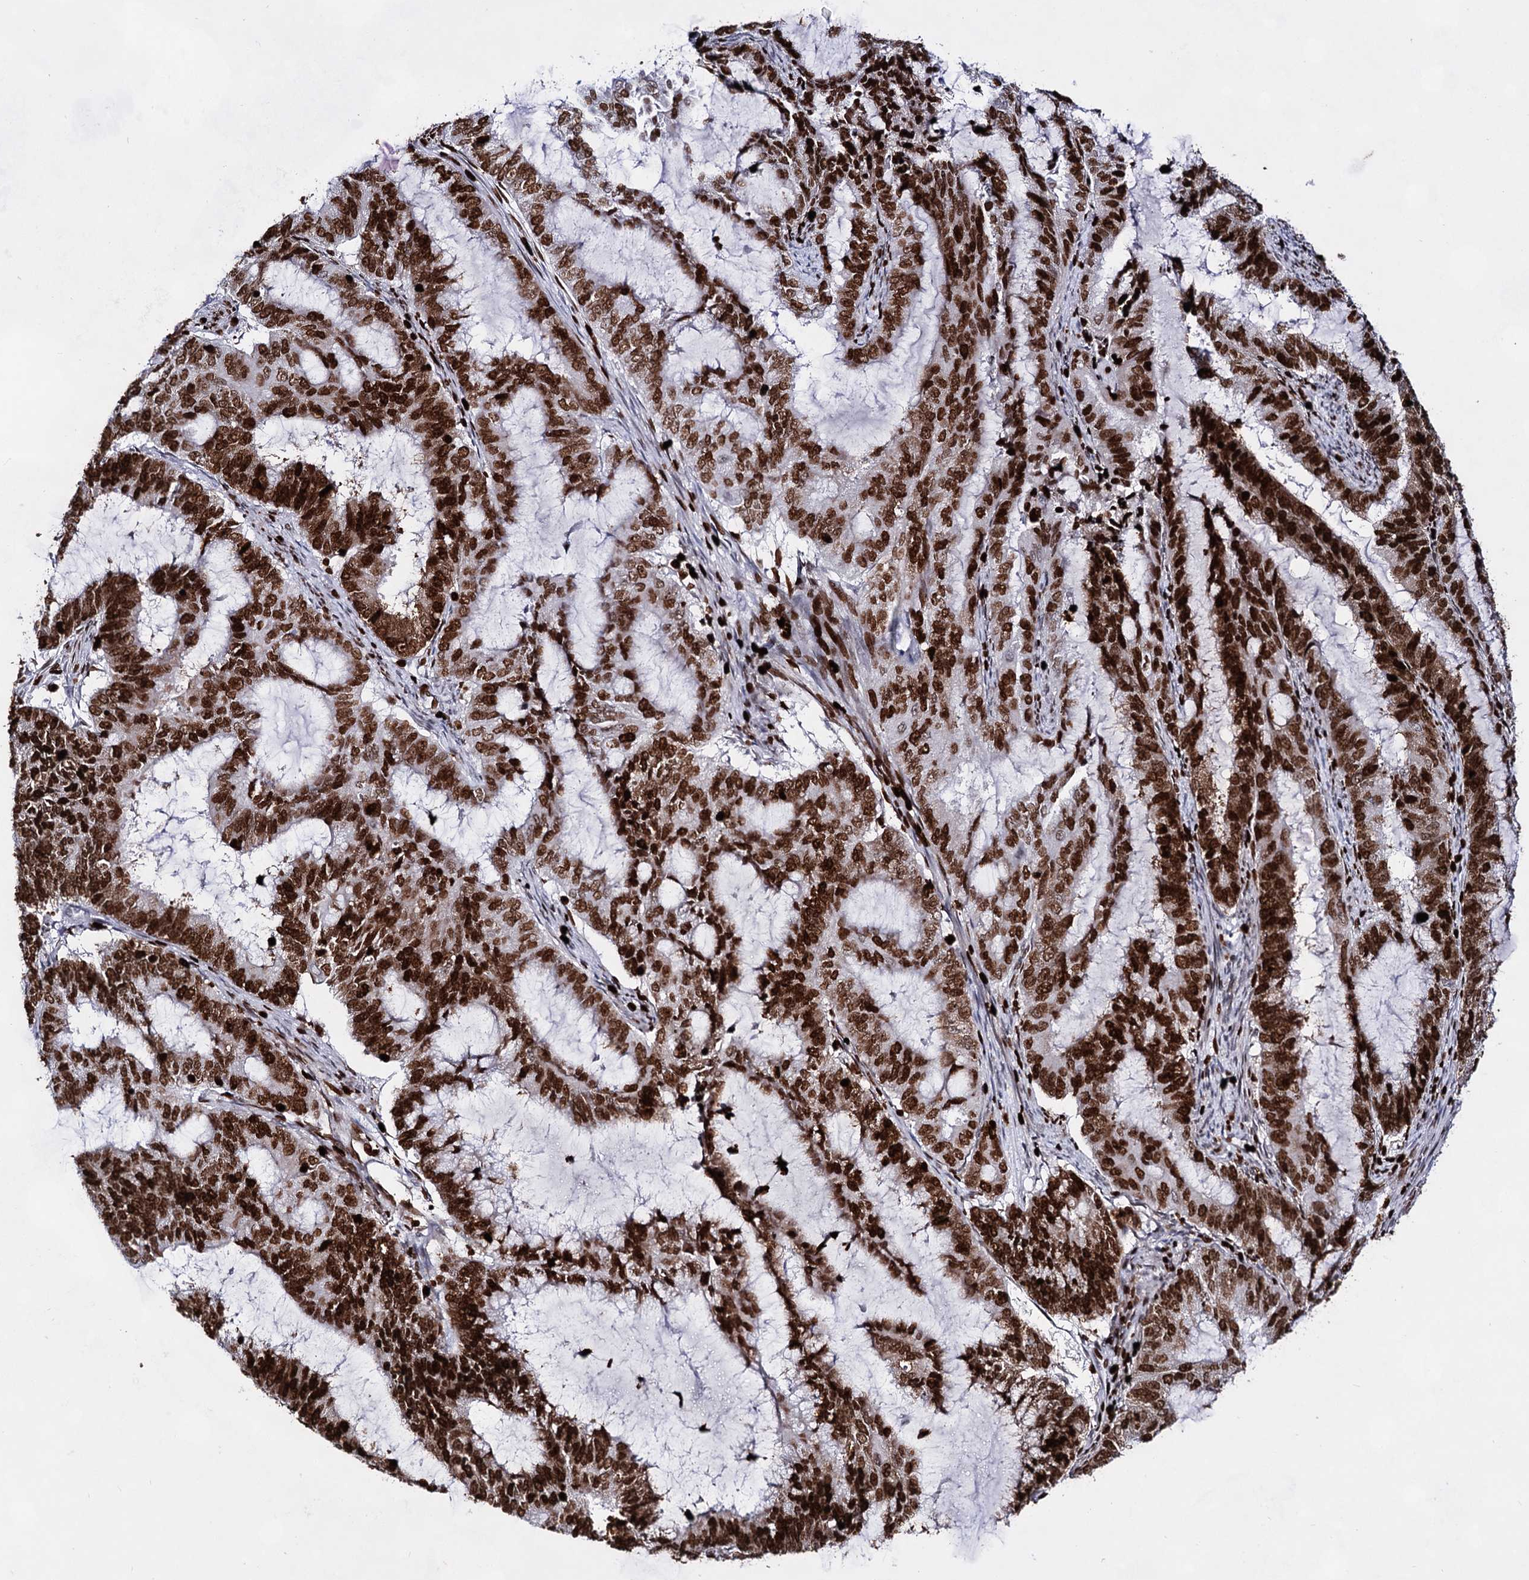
{"staining": {"intensity": "strong", "quantity": ">75%", "location": "nuclear"}, "tissue": "endometrial cancer", "cell_type": "Tumor cells", "image_type": "cancer", "snomed": [{"axis": "morphology", "description": "Adenocarcinoma, NOS"}, {"axis": "topography", "description": "Endometrium"}], "caption": "A high-resolution image shows immunohistochemistry (IHC) staining of endometrial cancer, which displays strong nuclear staining in about >75% of tumor cells.", "gene": "HMGB2", "patient": {"sex": "female", "age": 51}}